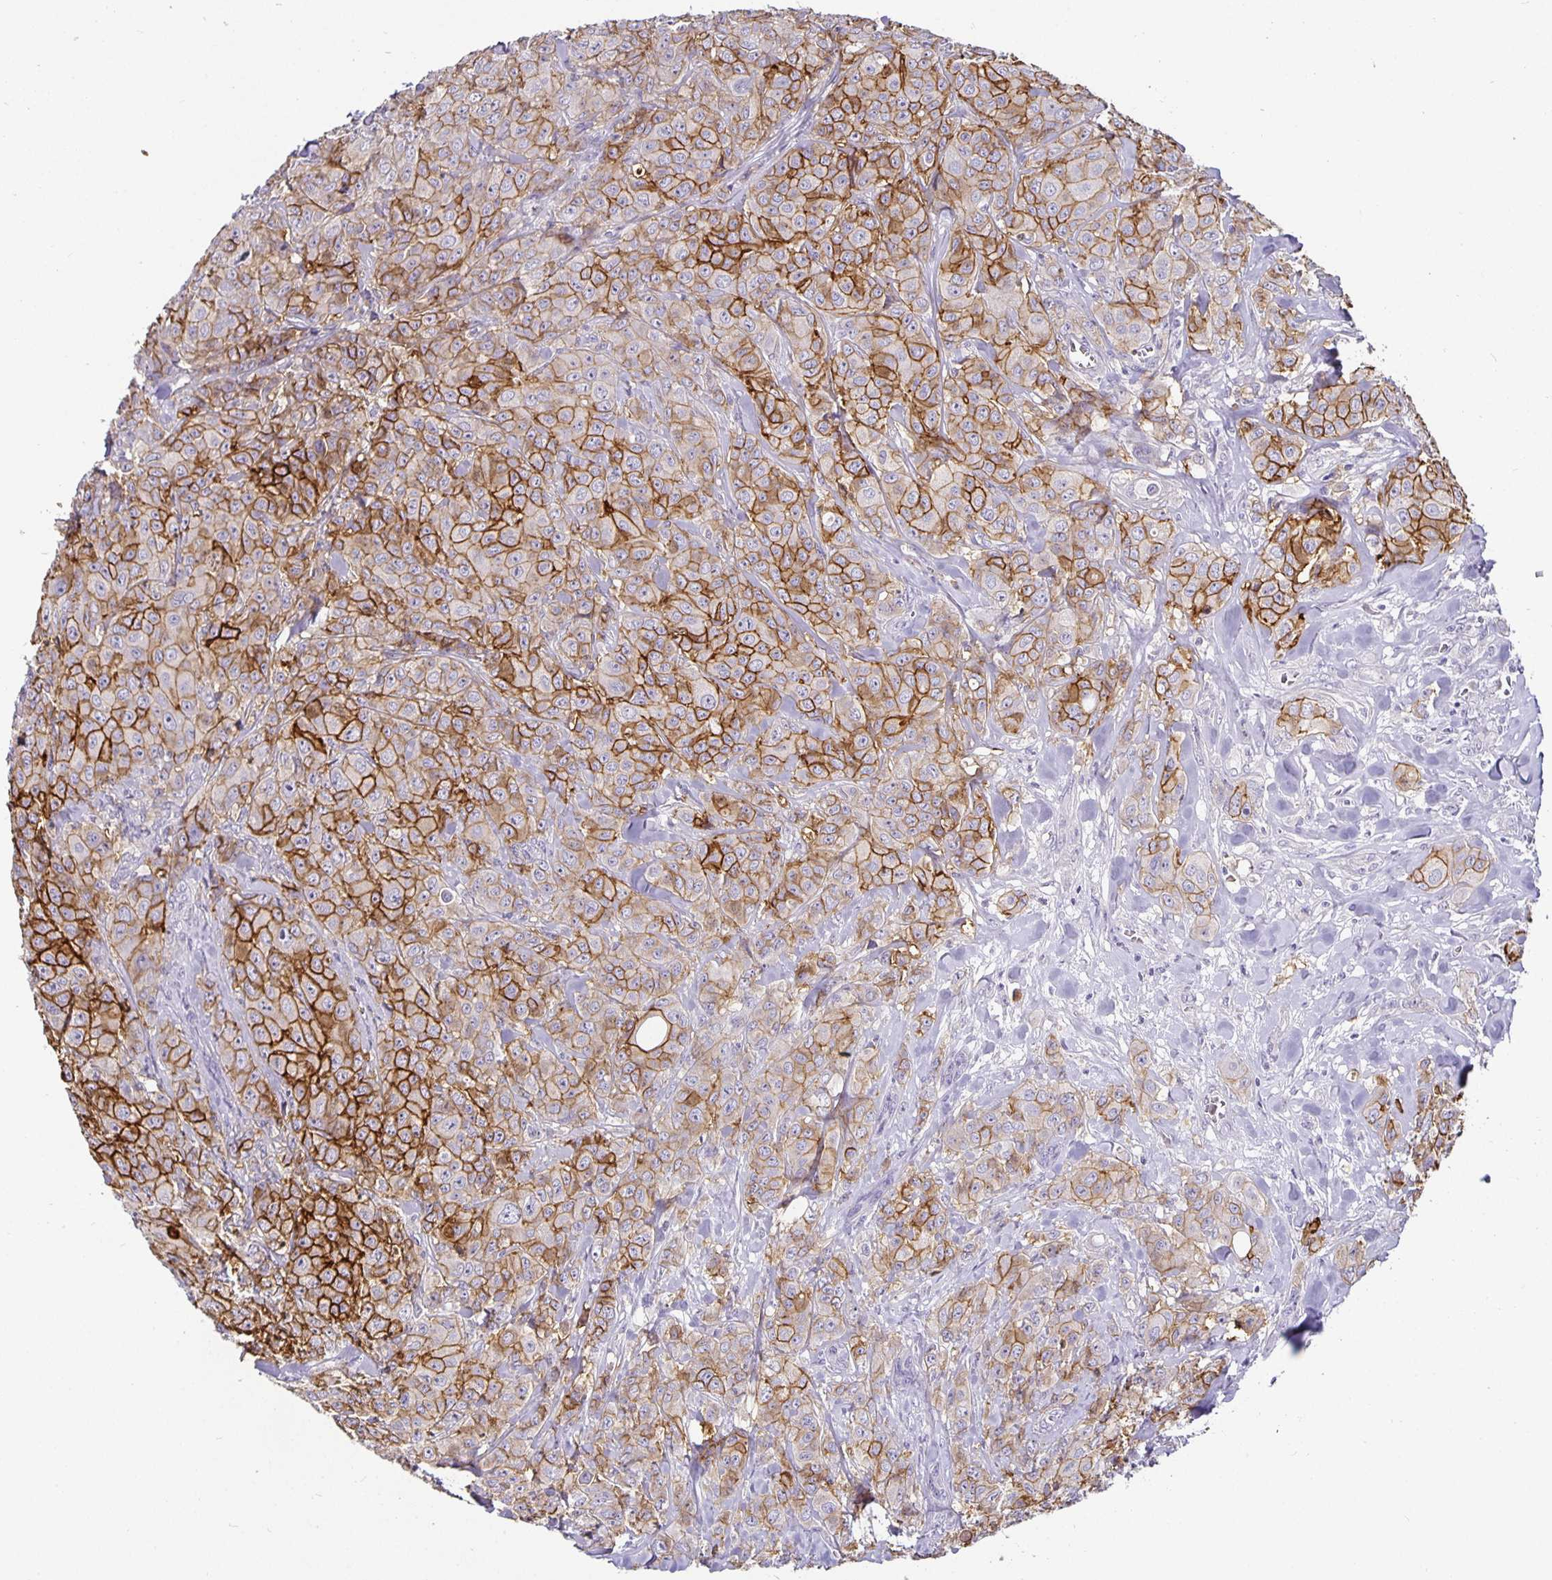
{"staining": {"intensity": "moderate", "quantity": ">75%", "location": "cytoplasmic/membranous"}, "tissue": "breast cancer", "cell_type": "Tumor cells", "image_type": "cancer", "snomed": [{"axis": "morphology", "description": "Normal tissue, NOS"}, {"axis": "morphology", "description": "Duct carcinoma"}, {"axis": "topography", "description": "Breast"}], "caption": "IHC micrograph of human breast cancer stained for a protein (brown), which reveals medium levels of moderate cytoplasmic/membranous staining in approximately >75% of tumor cells.", "gene": "CA12", "patient": {"sex": "female", "age": 43}}